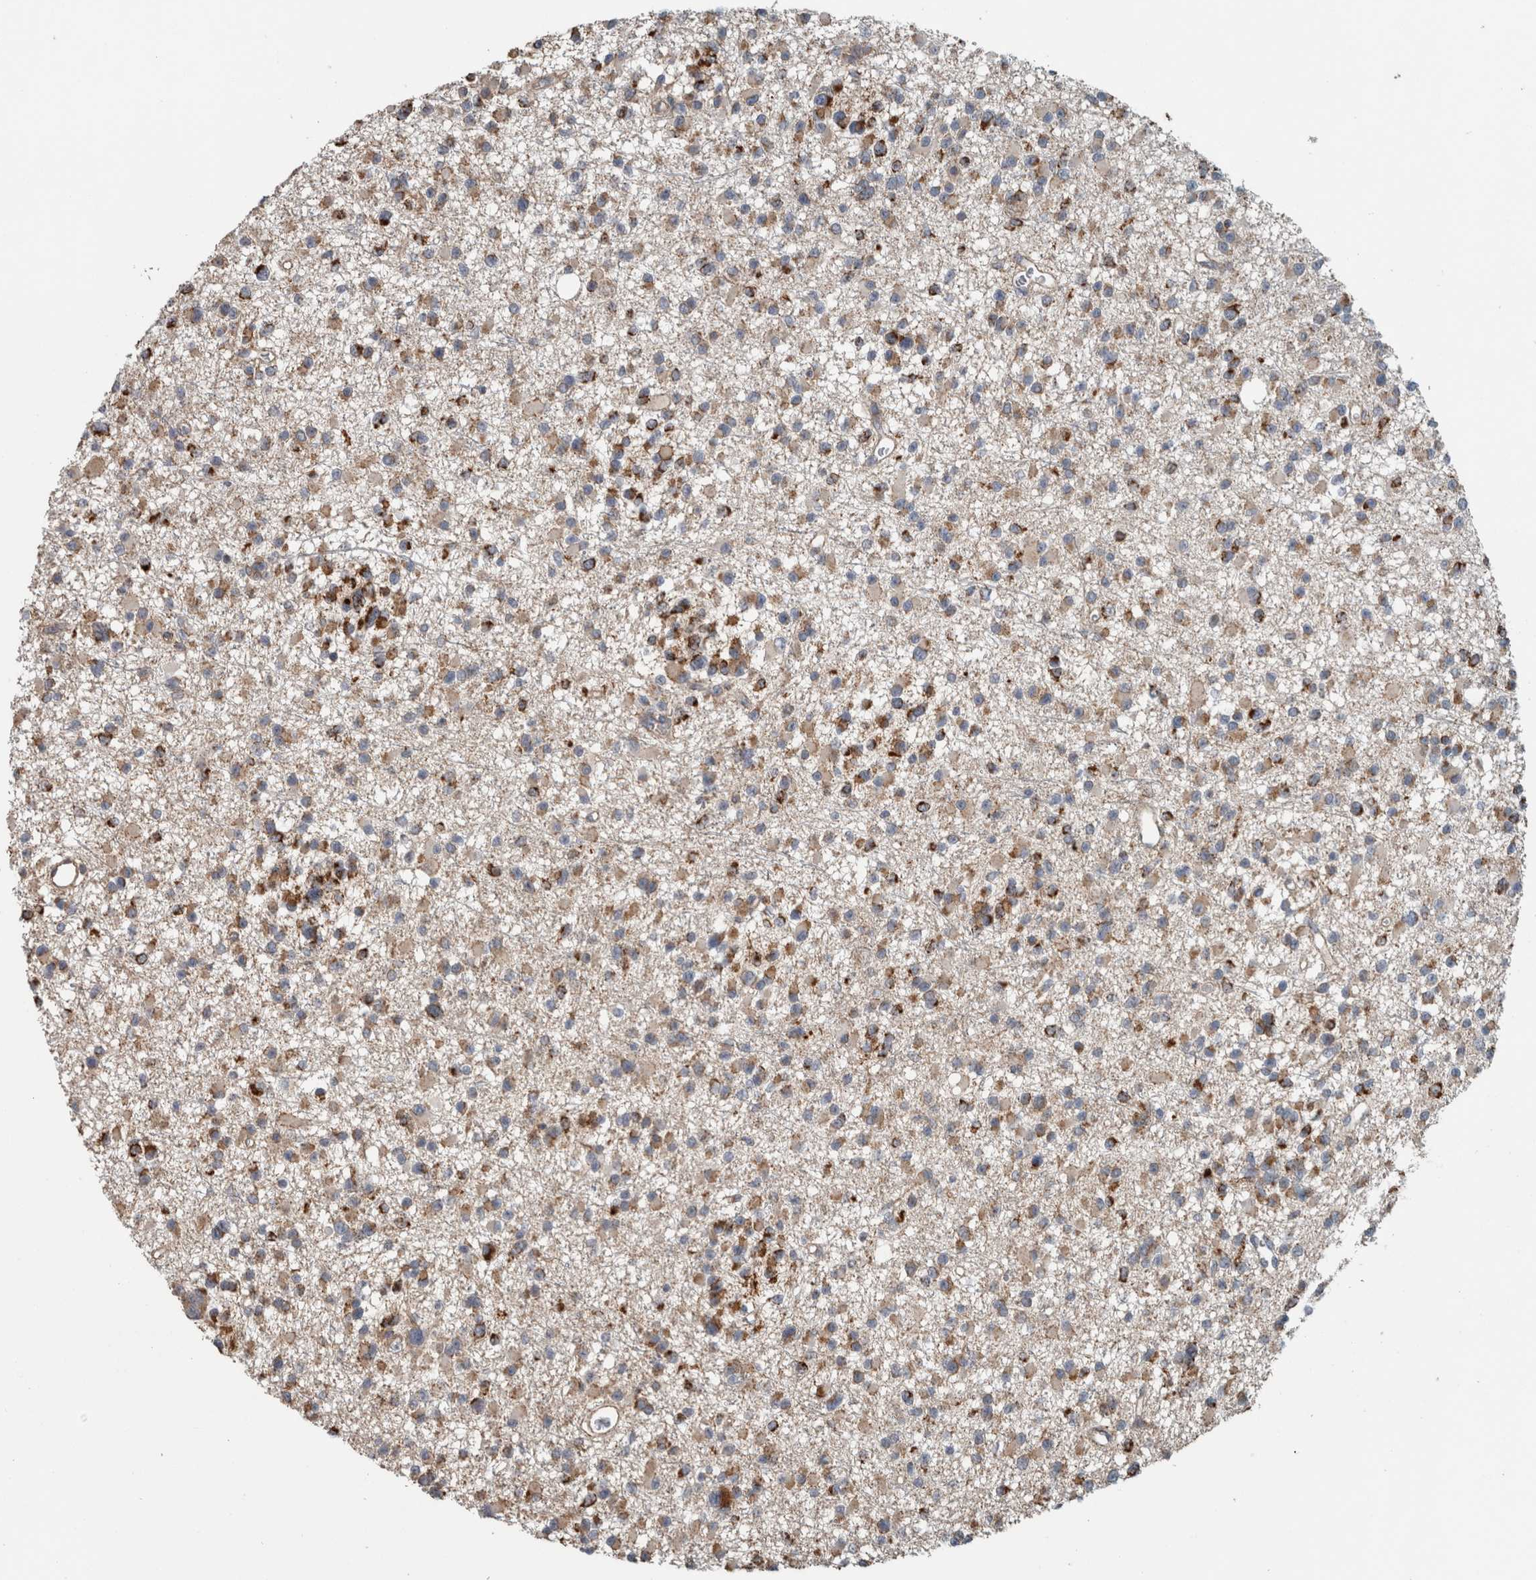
{"staining": {"intensity": "strong", "quantity": "25%-75%", "location": "cytoplasmic/membranous"}, "tissue": "glioma", "cell_type": "Tumor cells", "image_type": "cancer", "snomed": [{"axis": "morphology", "description": "Glioma, malignant, Low grade"}, {"axis": "topography", "description": "Brain"}], "caption": "Brown immunohistochemical staining in human glioma displays strong cytoplasmic/membranous positivity in about 25%-75% of tumor cells.", "gene": "ARMC1", "patient": {"sex": "female", "age": 22}}